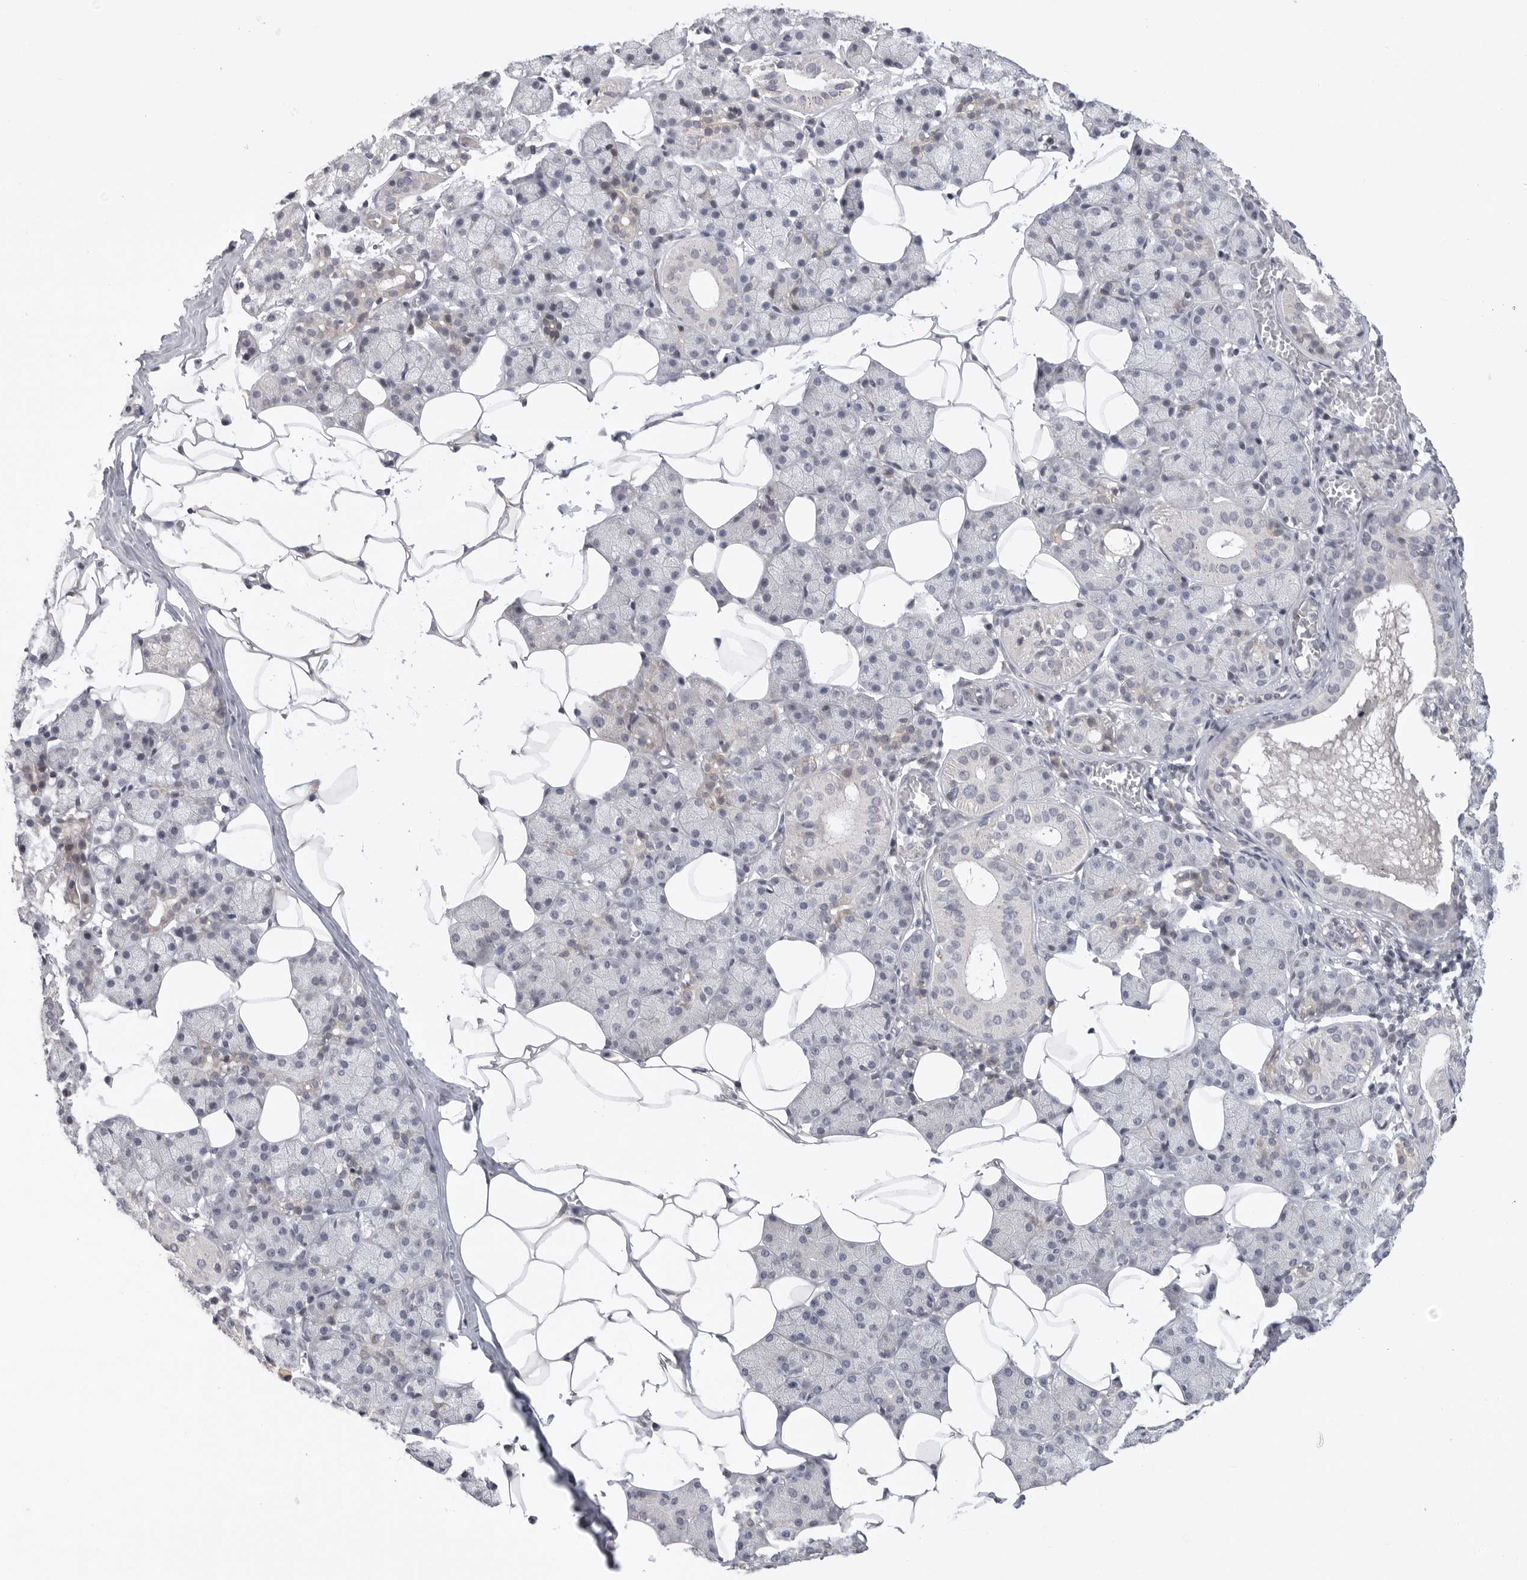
{"staining": {"intensity": "negative", "quantity": "none", "location": "none"}, "tissue": "salivary gland", "cell_type": "Glandular cells", "image_type": "normal", "snomed": [{"axis": "morphology", "description": "Normal tissue, NOS"}, {"axis": "topography", "description": "Salivary gland"}], "caption": "Immunohistochemistry (IHC) of benign salivary gland shows no expression in glandular cells. (Brightfield microscopy of DAB (3,3'-diaminobenzidine) immunohistochemistry (IHC) at high magnification).", "gene": "FBXO43", "patient": {"sex": "female", "age": 33}}